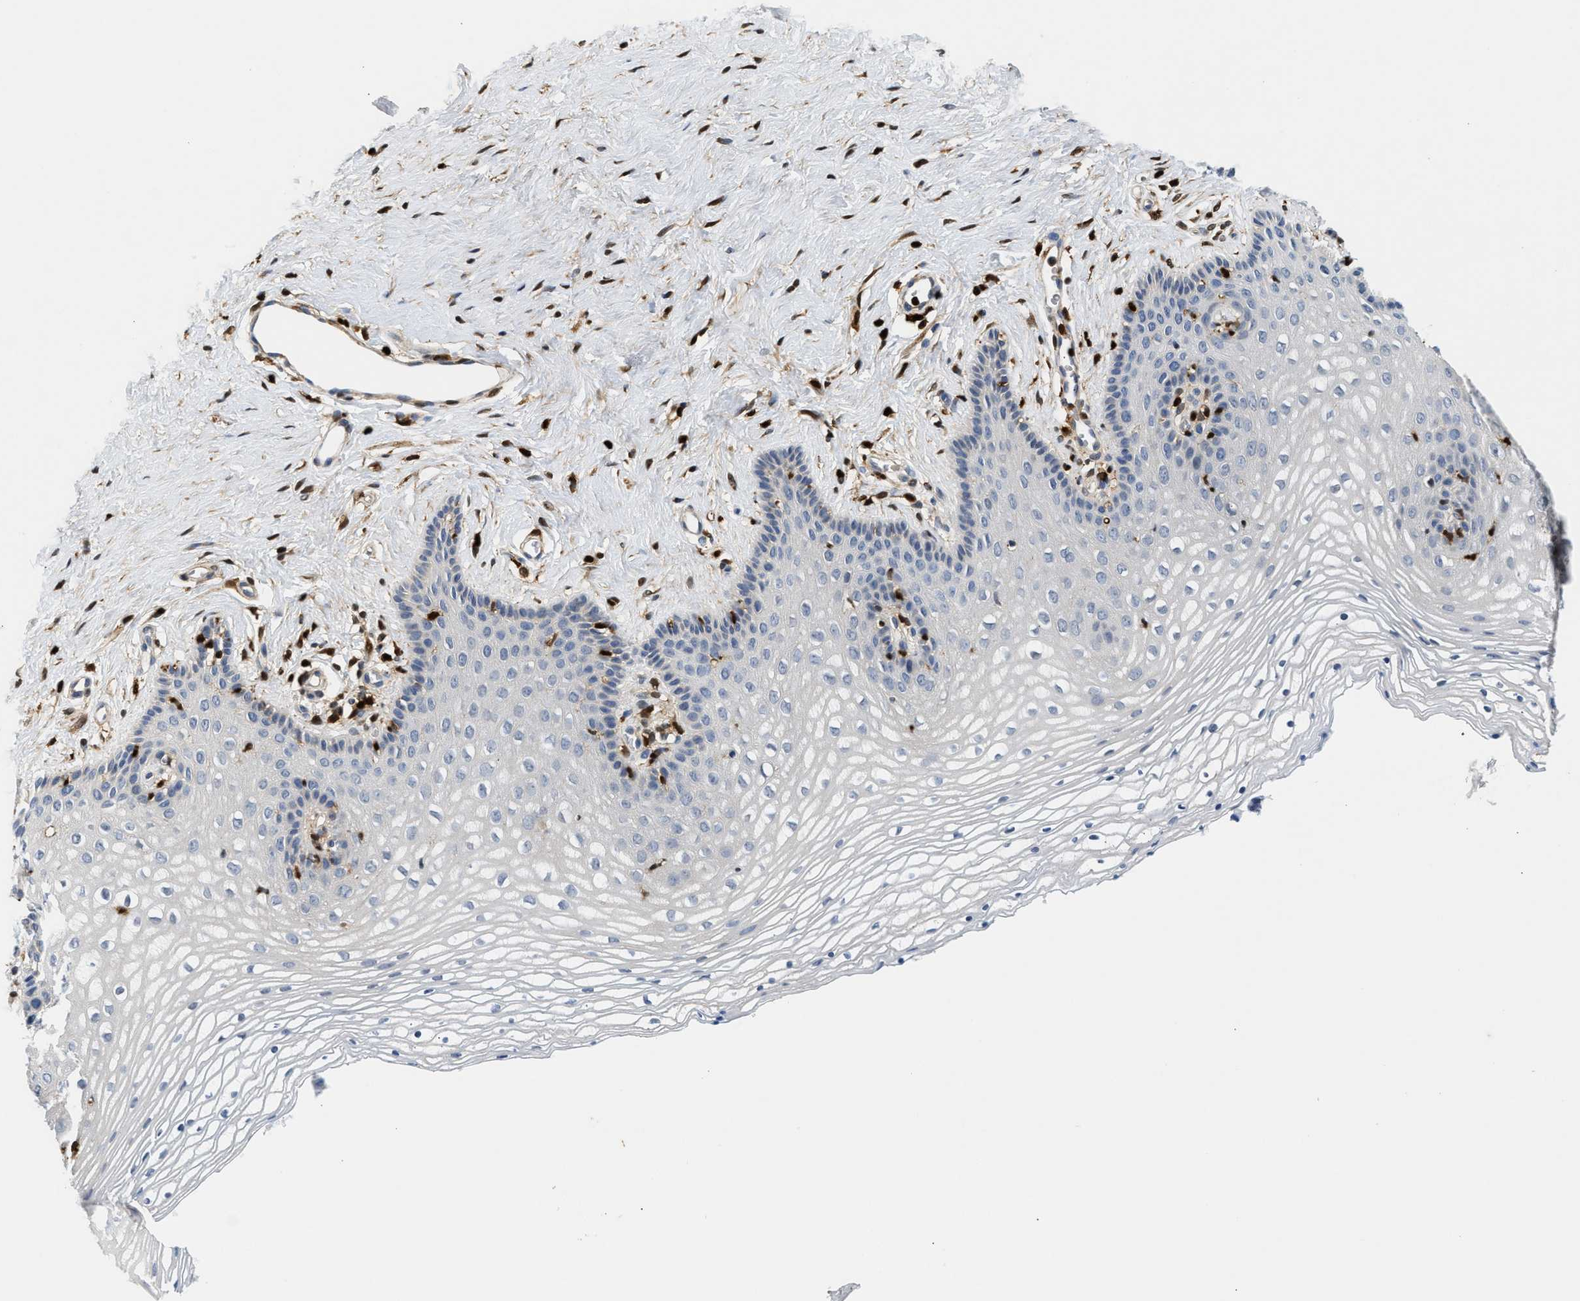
{"staining": {"intensity": "negative", "quantity": "none", "location": "none"}, "tissue": "vagina", "cell_type": "Squamous epithelial cells", "image_type": "normal", "snomed": [{"axis": "morphology", "description": "Normal tissue, NOS"}, {"axis": "topography", "description": "Vagina"}], "caption": "This photomicrograph is of unremarkable vagina stained with IHC to label a protein in brown with the nuclei are counter-stained blue. There is no staining in squamous epithelial cells.", "gene": "SLIT2", "patient": {"sex": "female", "age": 32}}